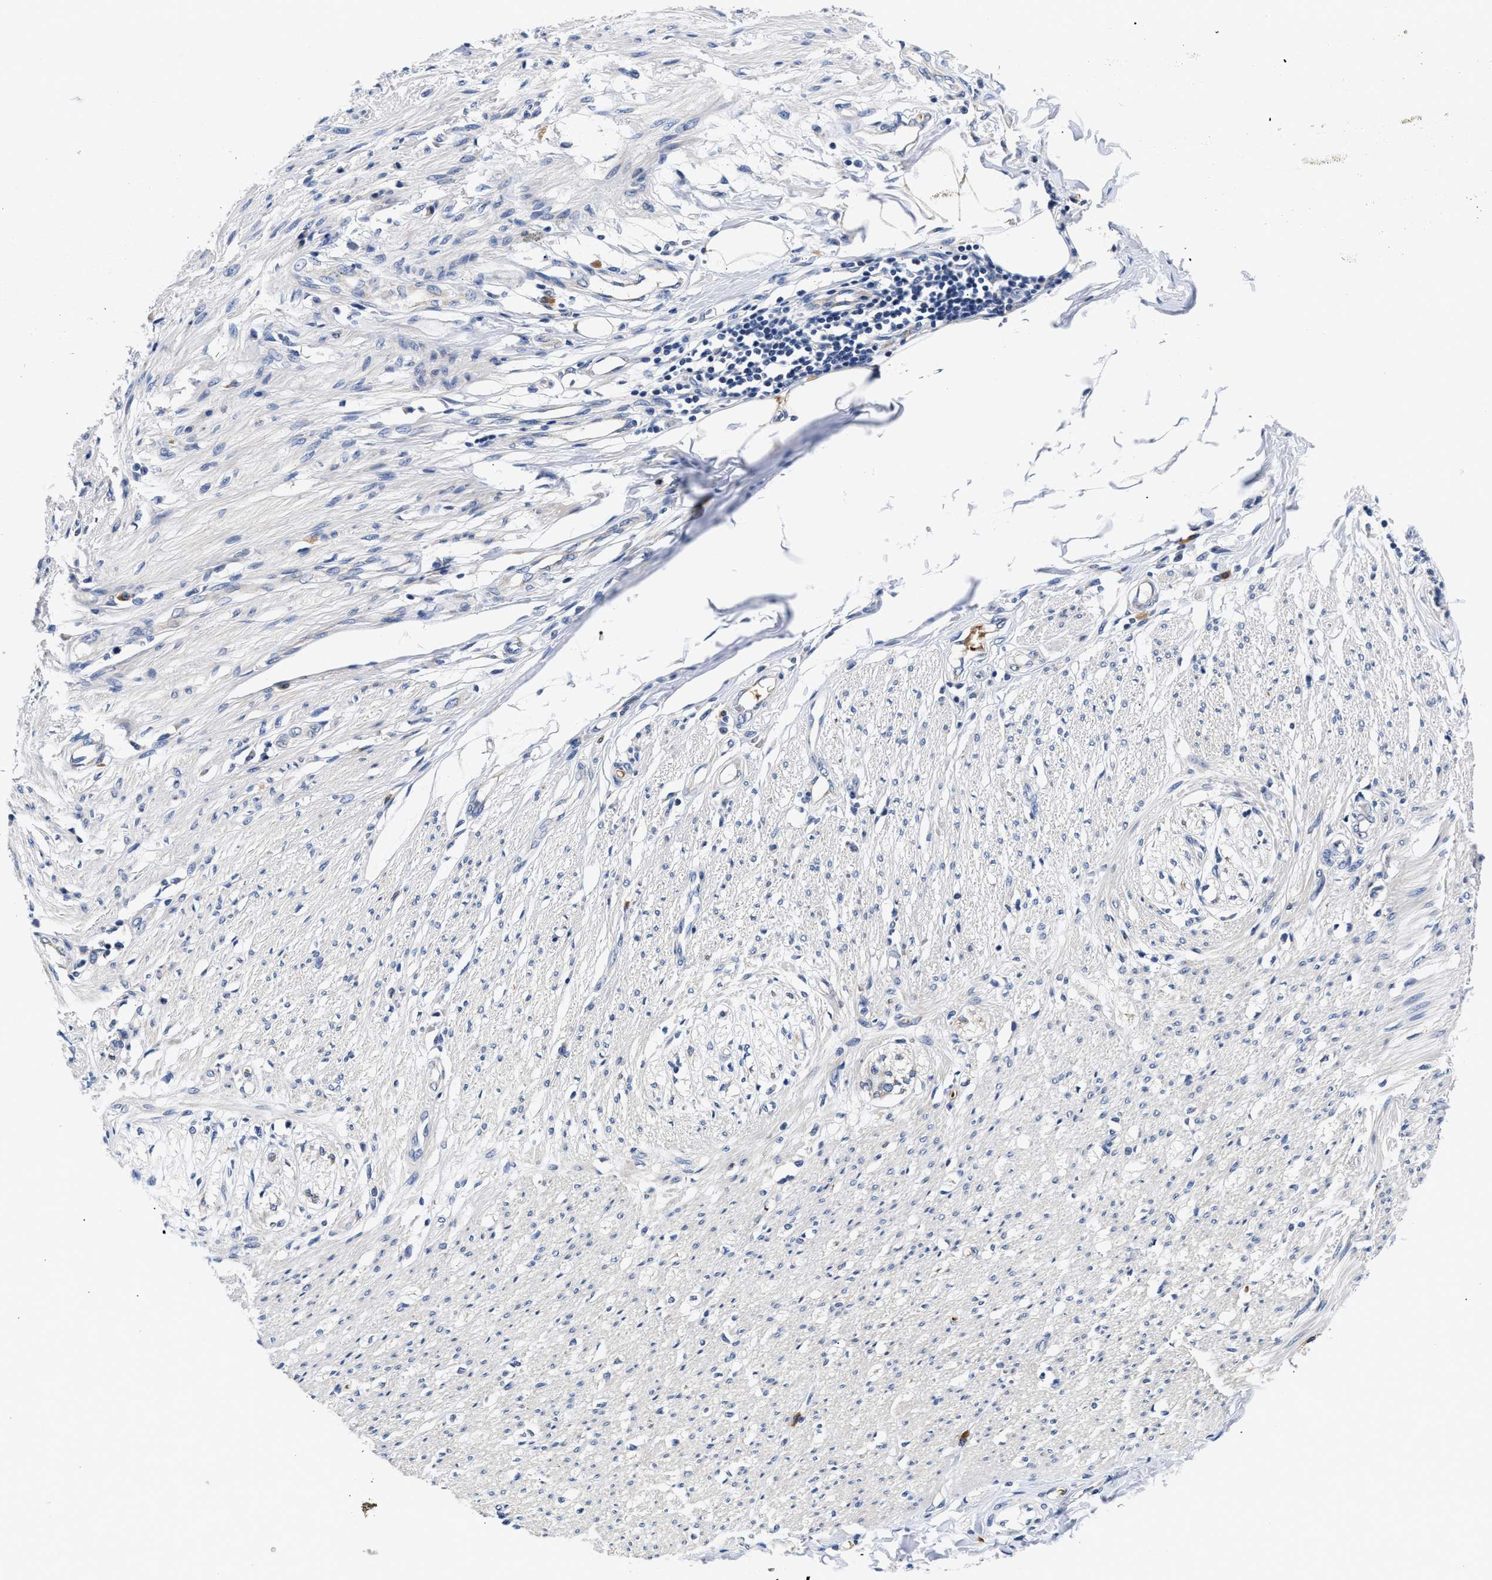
{"staining": {"intensity": "negative", "quantity": "none", "location": "none"}, "tissue": "smooth muscle", "cell_type": "Smooth muscle cells", "image_type": "normal", "snomed": [{"axis": "morphology", "description": "Normal tissue, NOS"}, {"axis": "morphology", "description": "Adenocarcinoma, NOS"}, {"axis": "topography", "description": "Colon"}, {"axis": "topography", "description": "Peripheral nerve tissue"}], "caption": "Histopathology image shows no significant protein positivity in smooth muscle cells of benign smooth muscle.", "gene": "RINT1", "patient": {"sex": "male", "age": 14}}